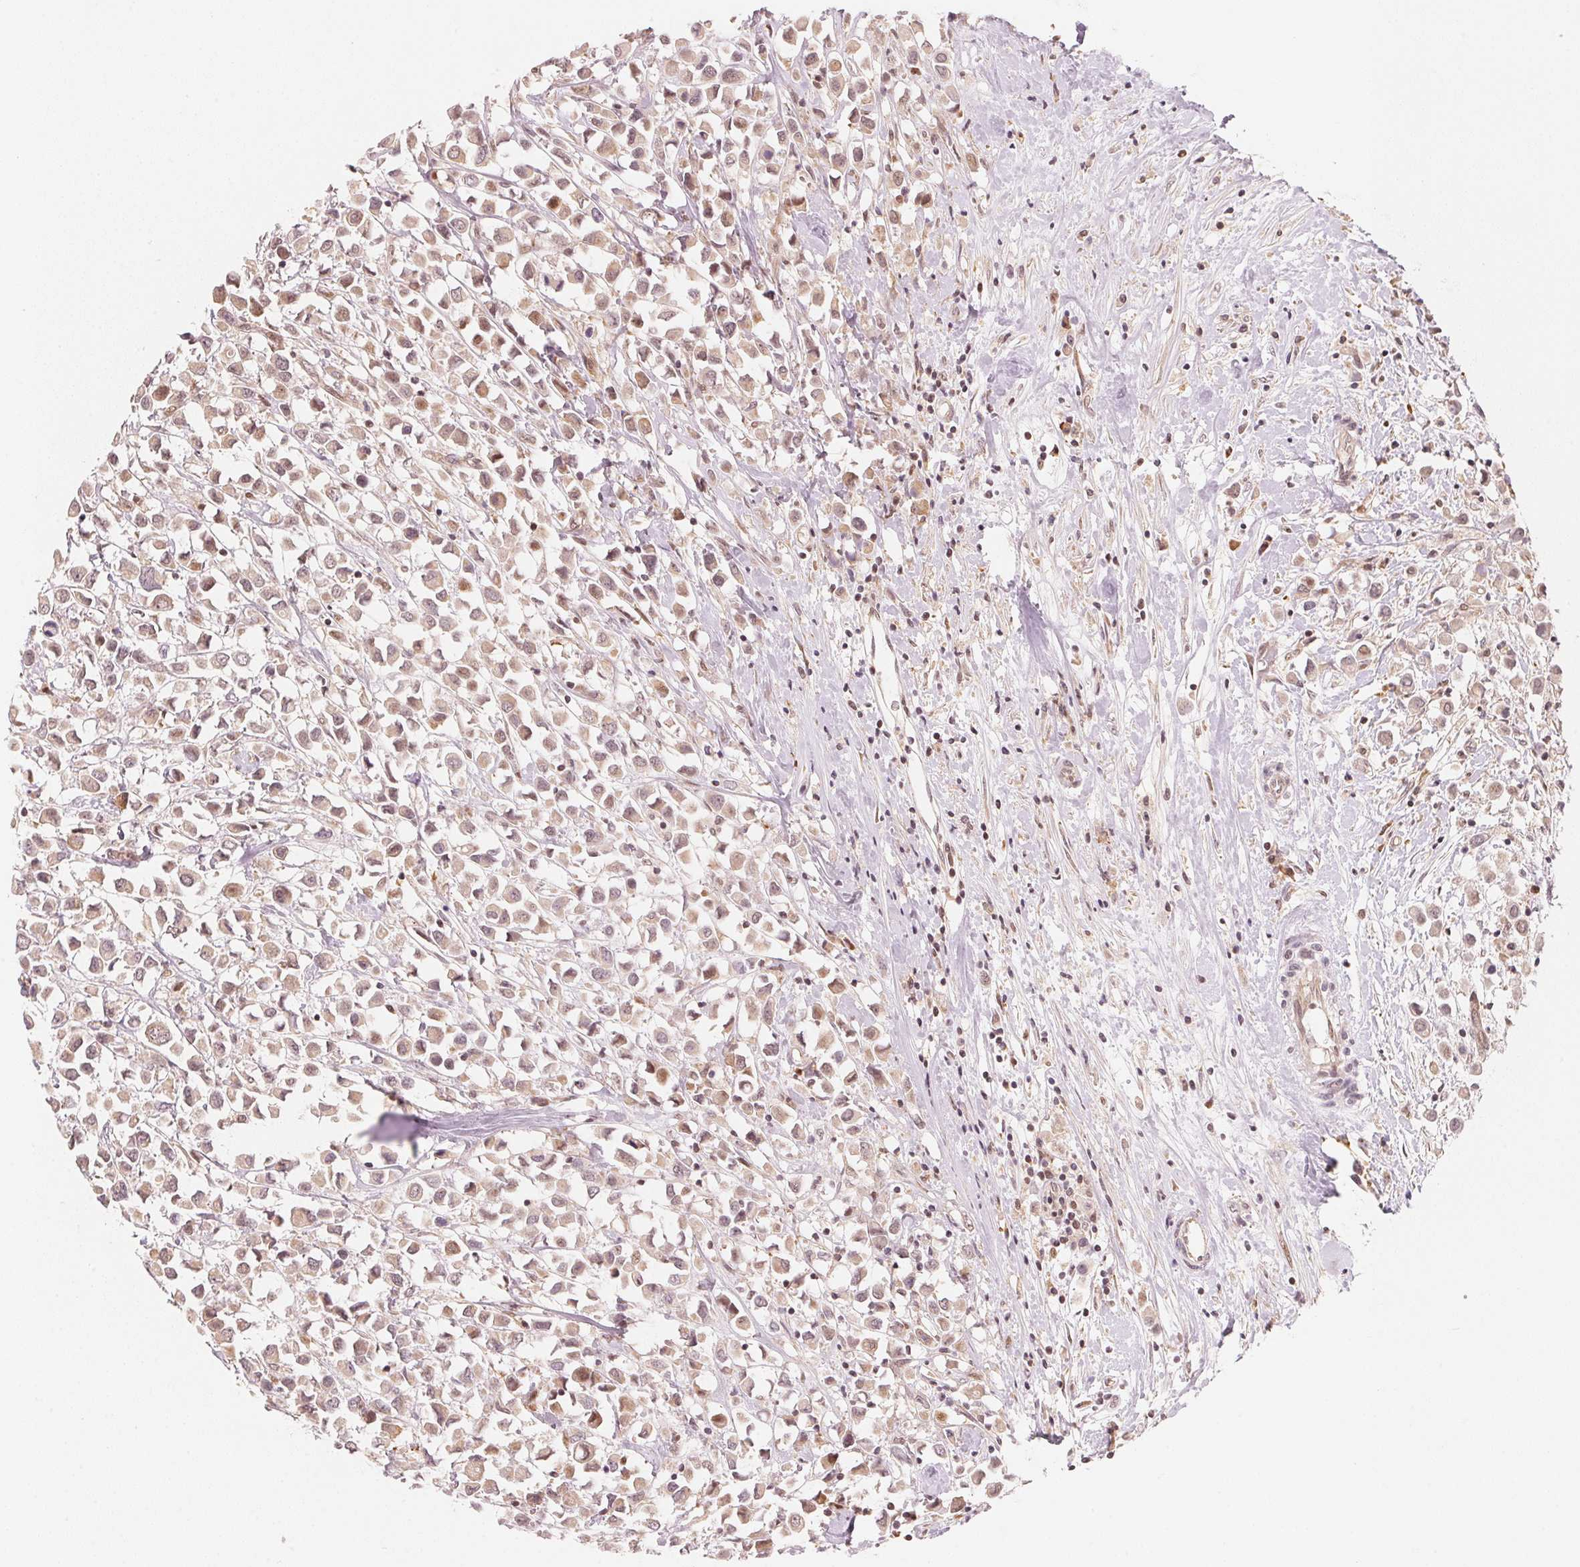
{"staining": {"intensity": "weak", "quantity": "25%-75%", "location": "cytoplasmic/membranous,nuclear"}, "tissue": "breast cancer", "cell_type": "Tumor cells", "image_type": "cancer", "snomed": [{"axis": "morphology", "description": "Duct carcinoma"}, {"axis": "topography", "description": "Breast"}], "caption": "Protein expression by IHC reveals weak cytoplasmic/membranous and nuclear positivity in approximately 25%-75% of tumor cells in breast cancer. (Stains: DAB in brown, nuclei in blue, Microscopy: brightfield microscopy at high magnification).", "gene": "PRKN", "patient": {"sex": "female", "age": 61}}